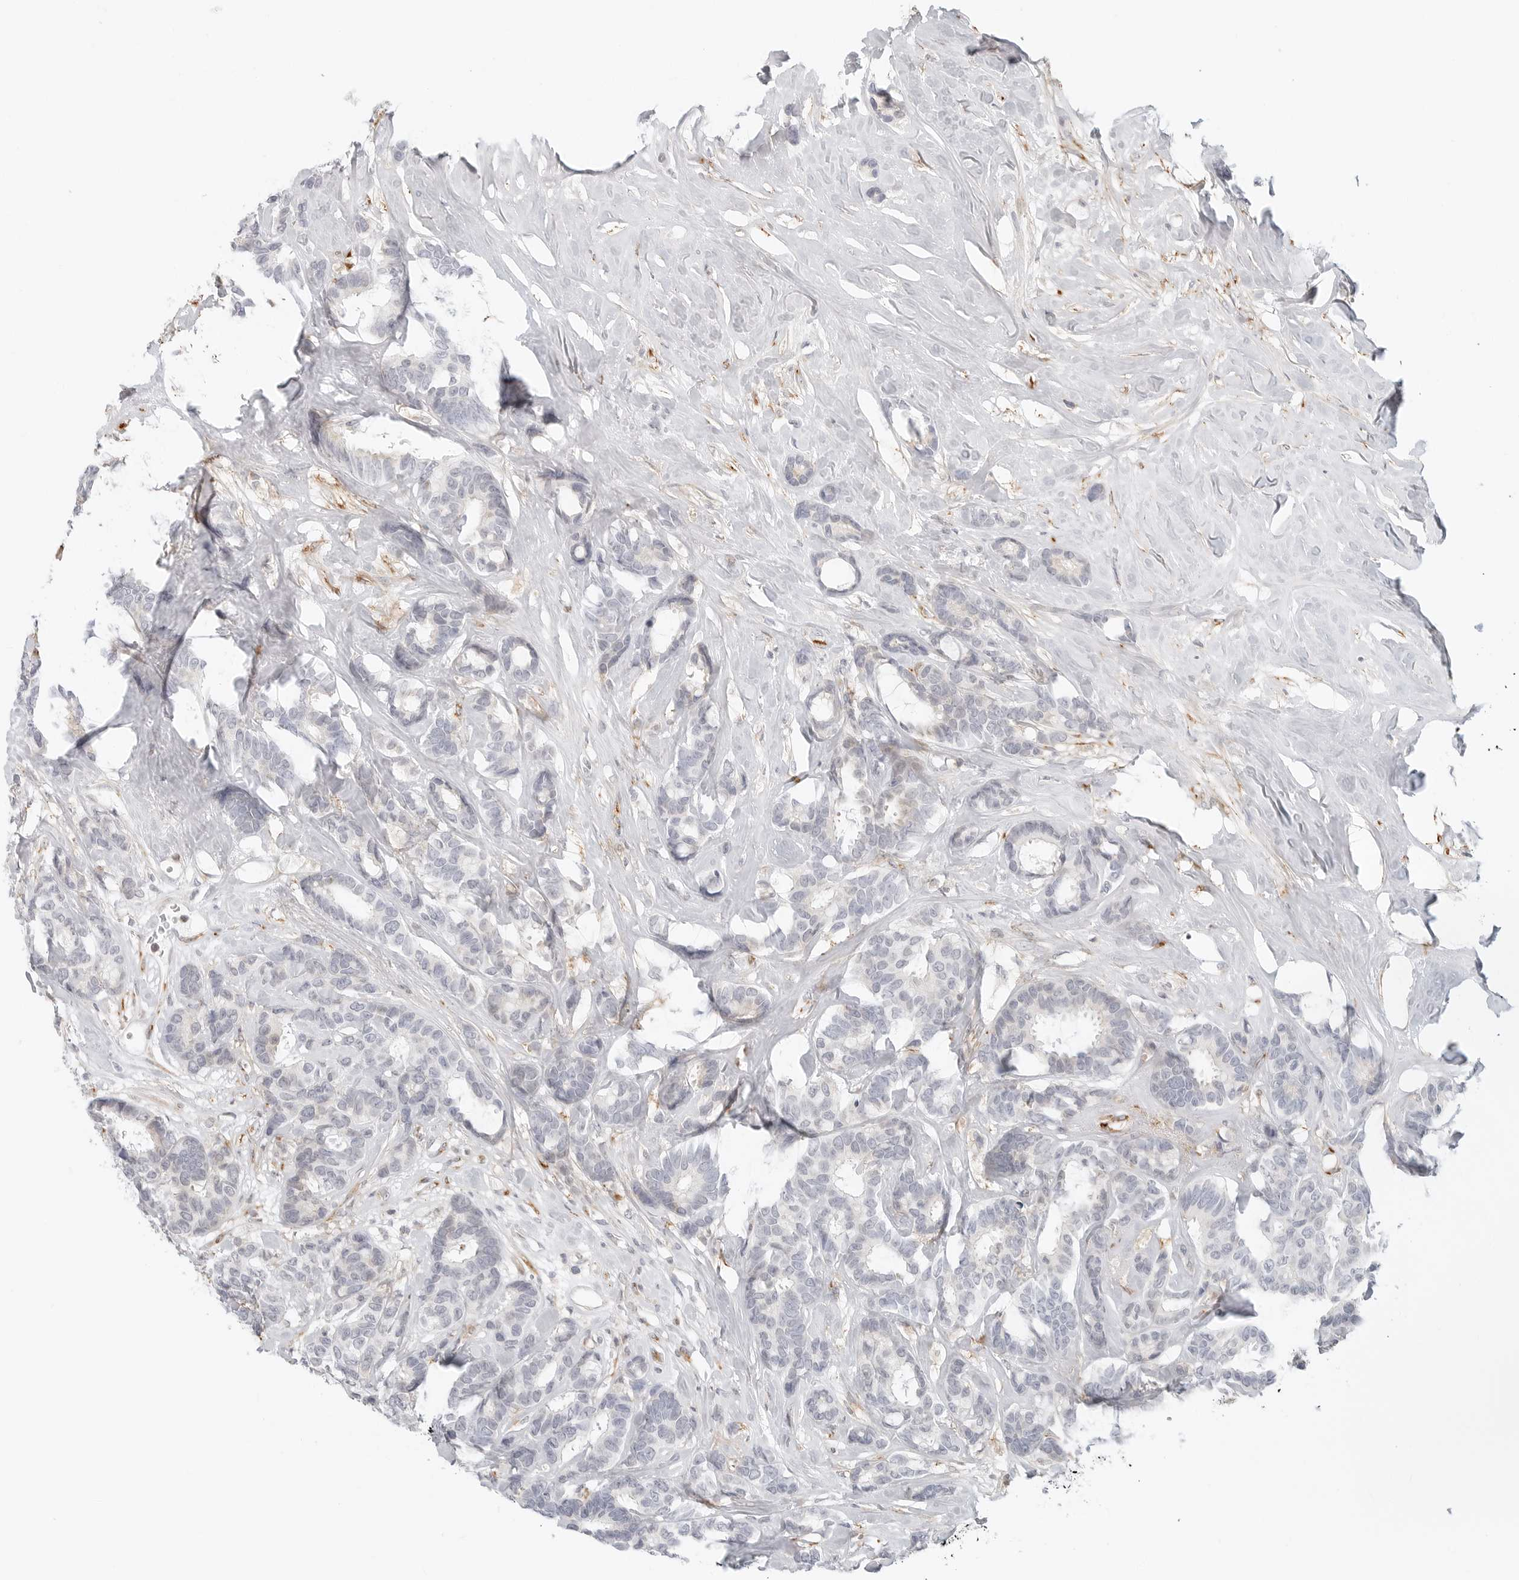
{"staining": {"intensity": "negative", "quantity": "none", "location": "none"}, "tissue": "breast cancer", "cell_type": "Tumor cells", "image_type": "cancer", "snomed": [{"axis": "morphology", "description": "Duct carcinoma"}, {"axis": "topography", "description": "Breast"}], "caption": "This histopathology image is of breast infiltrating ductal carcinoma stained with IHC to label a protein in brown with the nuclei are counter-stained blue. There is no expression in tumor cells.", "gene": "C1QTNF1", "patient": {"sex": "female", "age": 87}}